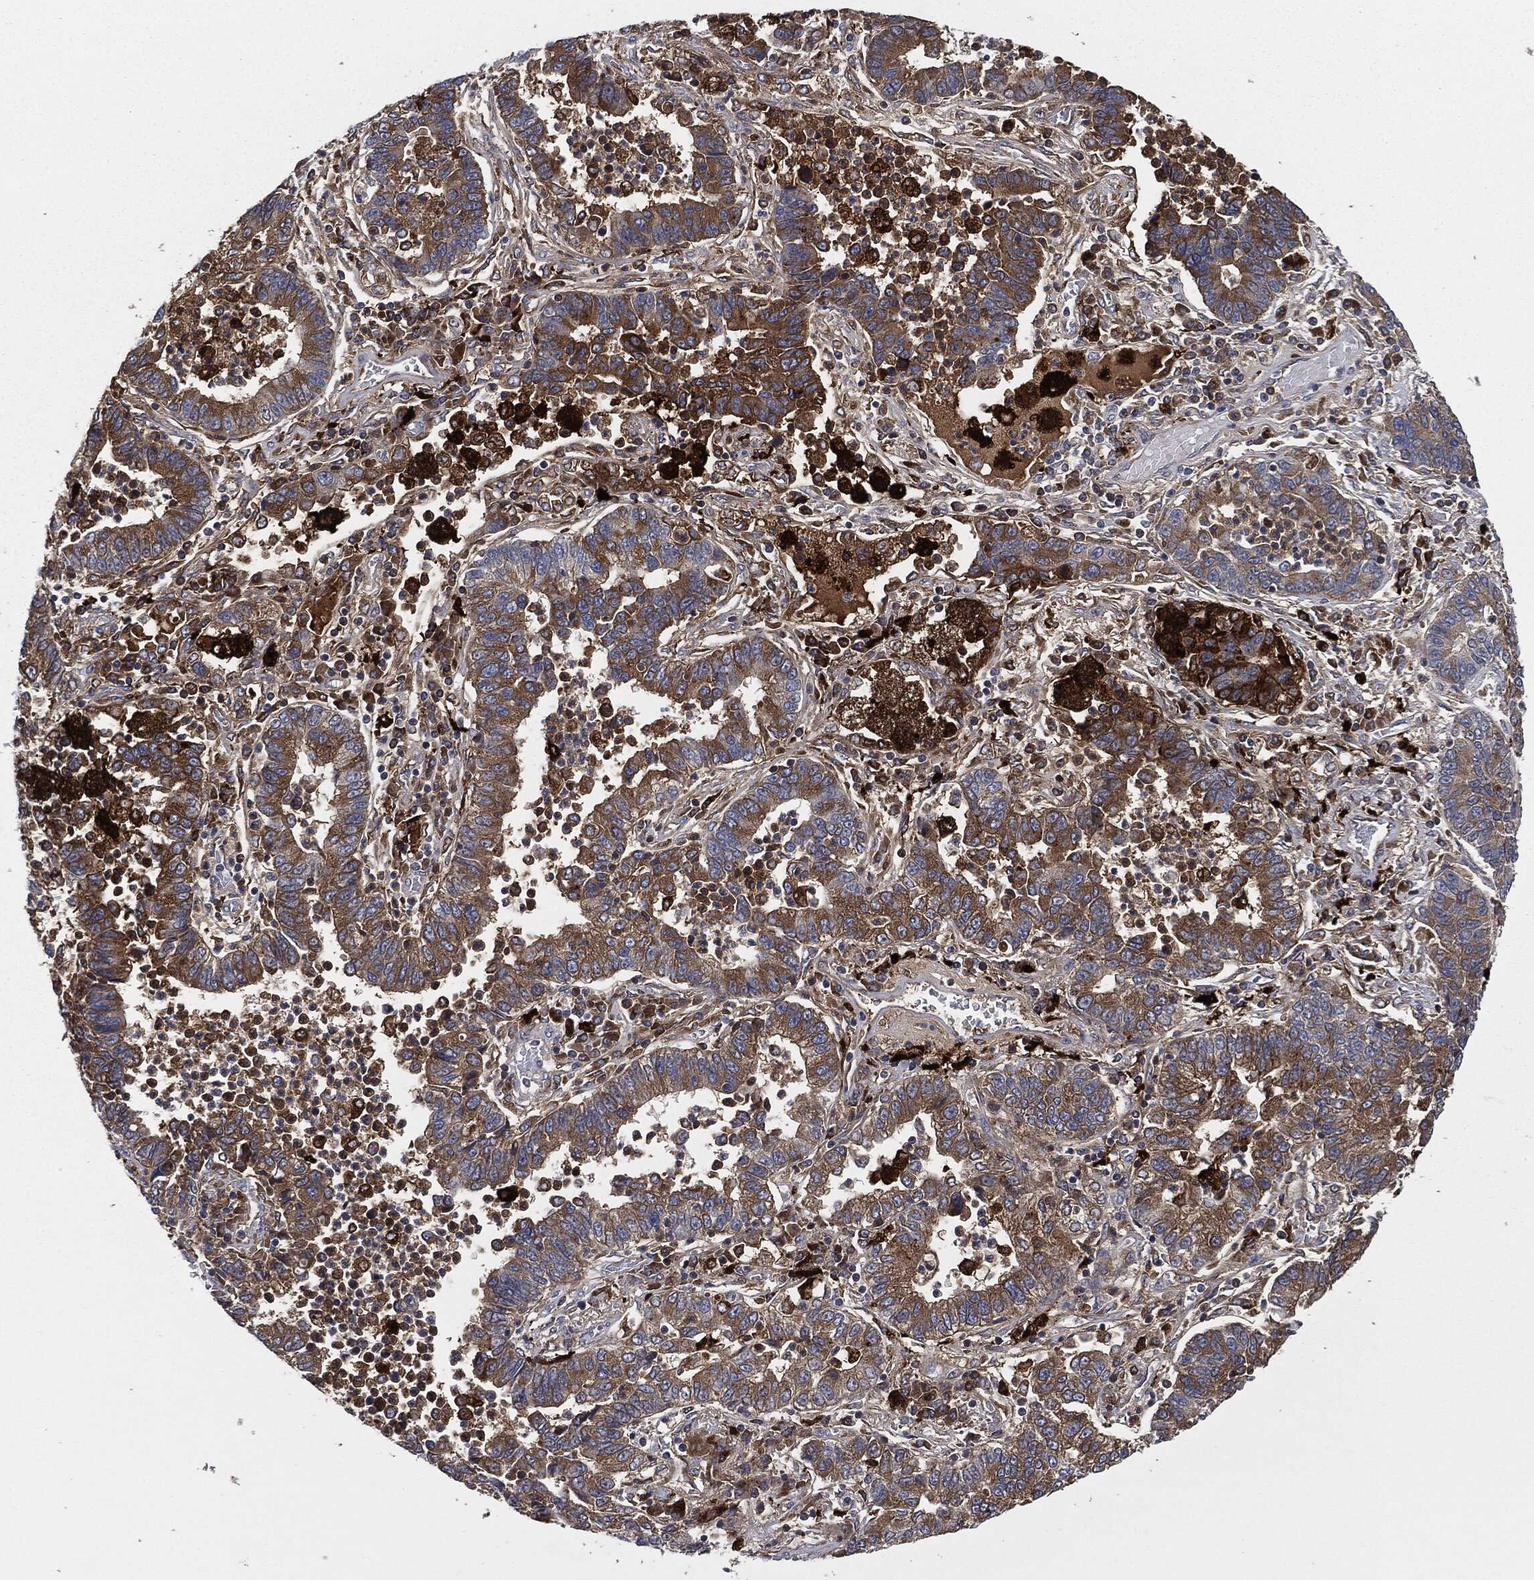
{"staining": {"intensity": "moderate", "quantity": ">75%", "location": "cytoplasmic/membranous"}, "tissue": "lung cancer", "cell_type": "Tumor cells", "image_type": "cancer", "snomed": [{"axis": "morphology", "description": "Adenocarcinoma, NOS"}, {"axis": "topography", "description": "Lung"}], "caption": "Immunohistochemistry (IHC) staining of adenocarcinoma (lung), which shows medium levels of moderate cytoplasmic/membranous expression in approximately >75% of tumor cells indicating moderate cytoplasmic/membranous protein staining. The staining was performed using DAB (3,3'-diaminobenzidine) (brown) for protein detection and nuclei were counterstained in hematoxylin (blue).", "gene": "TMEM11", "patient": {"sex": "female", "age": 57}}